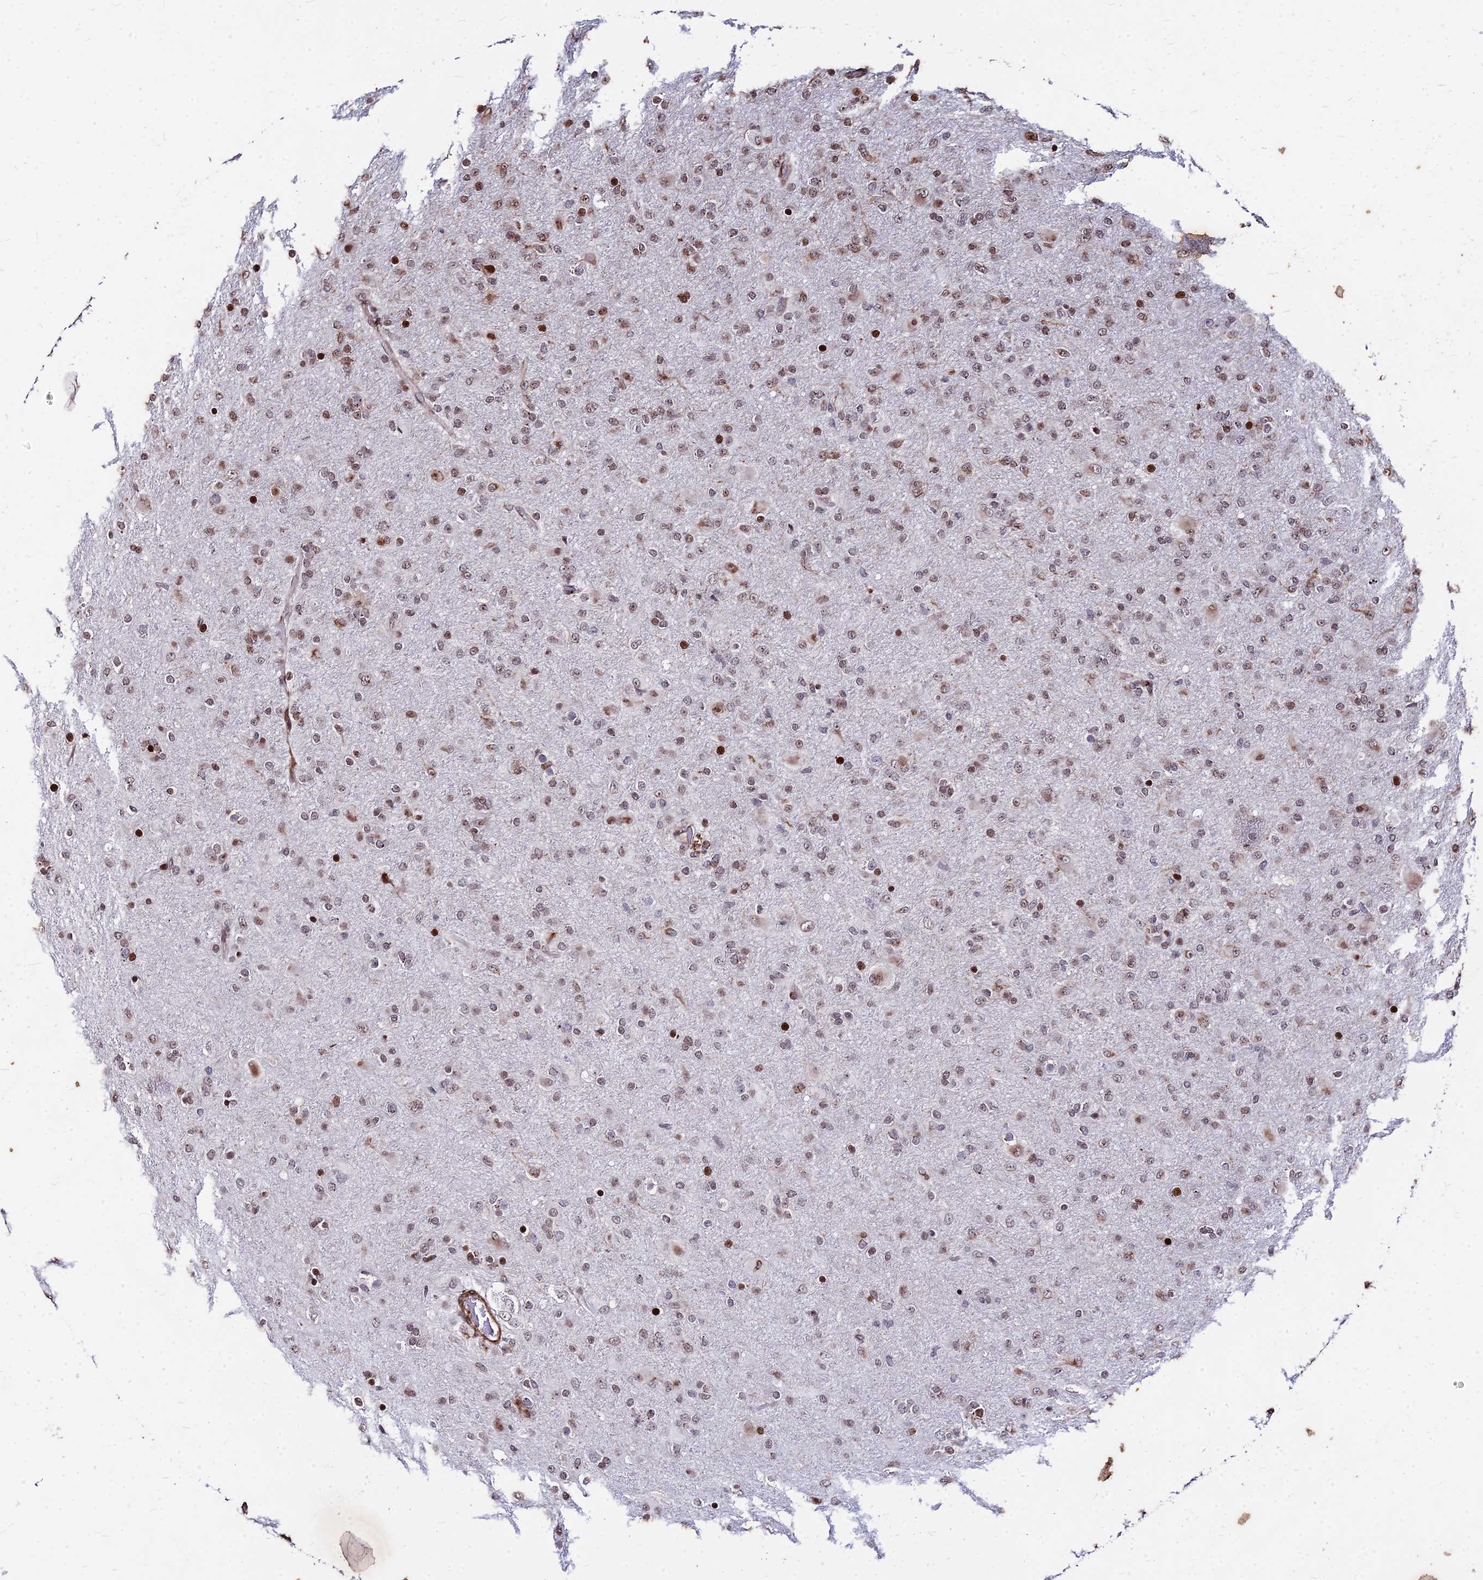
{"staining": {"intensity": "weak", "quantity": ">75%", "location": "nuclear"}, "tissue": "glioma", "cell_type": "Tumor cells", "image_type": "cancer", "snomed": [{"axis": "morphology", "description": "Glioma, malignant, Low grade"}, {"axis": "topography", "description": "Brain"}], "caption": "The image shows staining of glioma, revealing weak nuclear protein staining (brown color) within tumor cells. The staining is performed using DAB (3,3'-diaminobenzidine) brown chromogen to label protein expression. The nuclei are counter-stained blue using hematoxylin.", "gene": "NYAP2", "patient": {"sex": "male", "age": 65}}